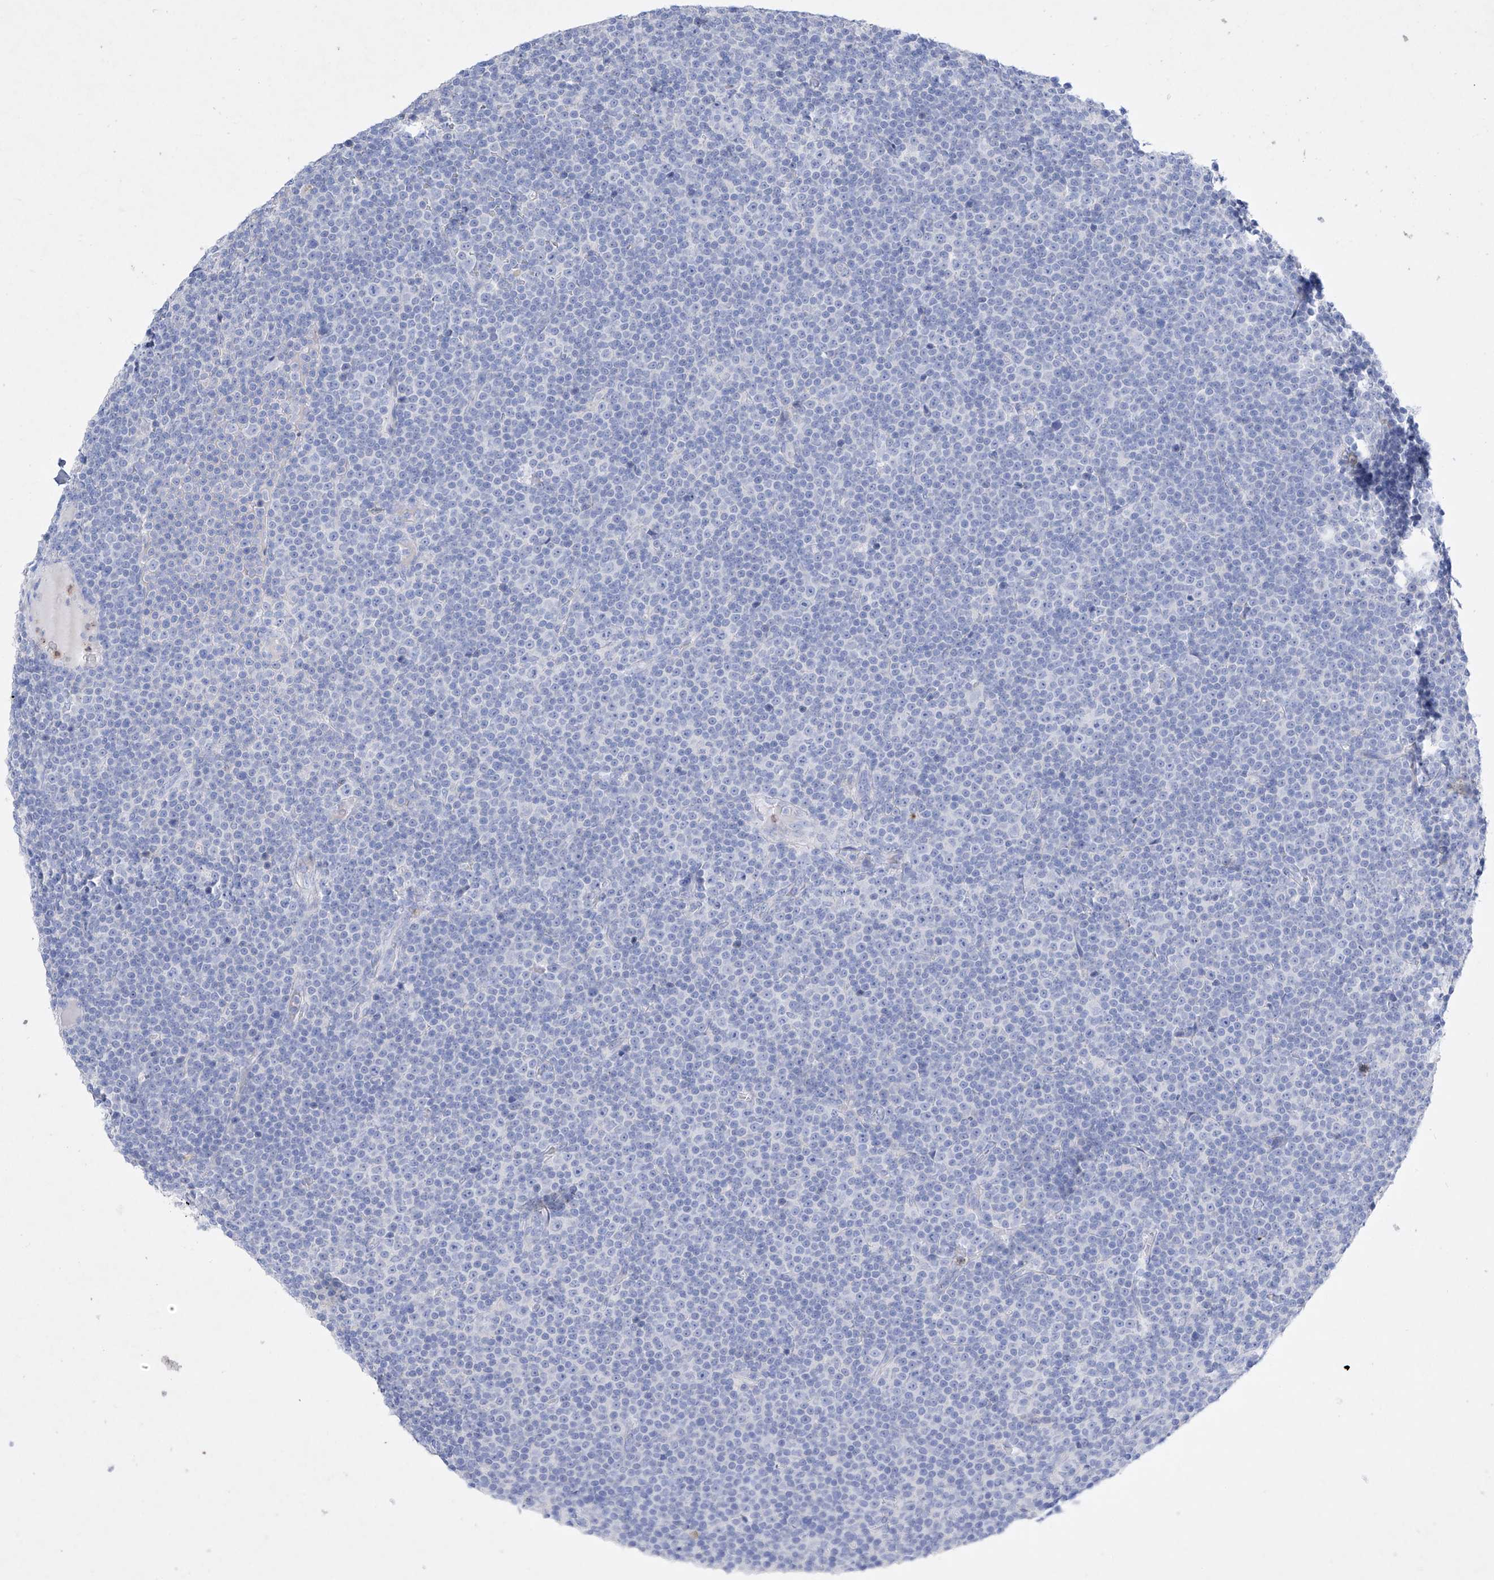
{"staining": {"intensity": "negative", "quantity": "none", "location": "none"}, "tissue": "lymphoma", "cell_type": "Tumor cells", "image_type": "cancer", "snomed": [{"axis": "morphology", "description": "Malignant lymphoma, non-Hodgkin's type, Low grade"}, {"axis": "topography", "description": "Lymph node"}], "caption": "Low-grade malignant lymphoma, non-Hodgkin's type was stained to show a protein in brown. There is no significant positivity in tumor cells.", "gene": "TM7SF2", "patient": {"sex": "female", "age": 67}}